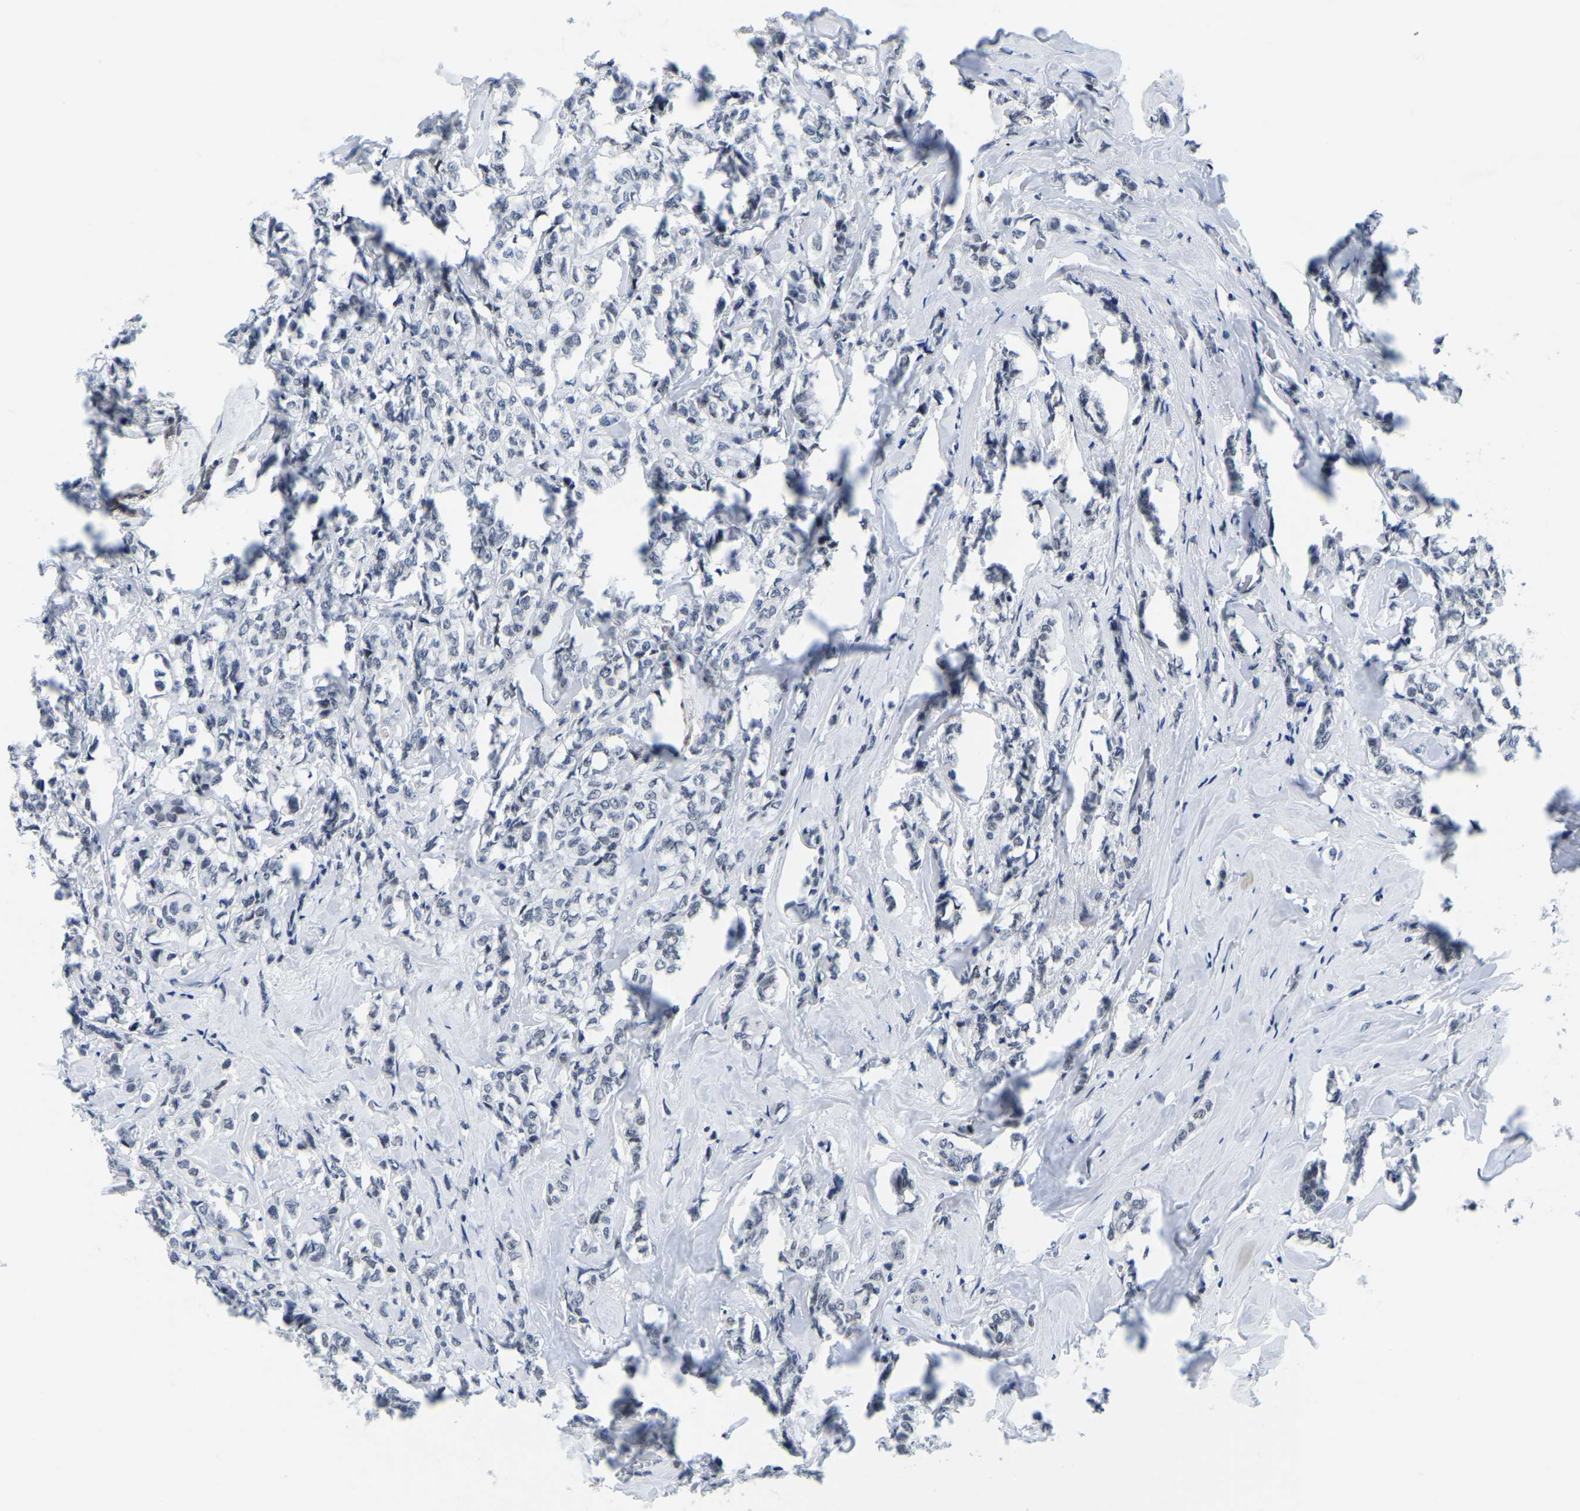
{"staining": {"intensity": "negative", "quantity": "none", "location": "none"}, "tissue": "breast cancer", "cell_type": "Tumor cells", "image_type": "cancer", "snomed": [{"axis": "morphology", "description": "Lobular carcinoma"}, {"axis": "topography", "description": "Breast"}], "caption": "High power microscopy histopathology image of an immunohistochemistry photomicrograph of breast lobular carcinoma, revealing no significant positivity in tumor cells.", "gene": "POLDIP3", "patient": {"sex": "female", "age": 60}}